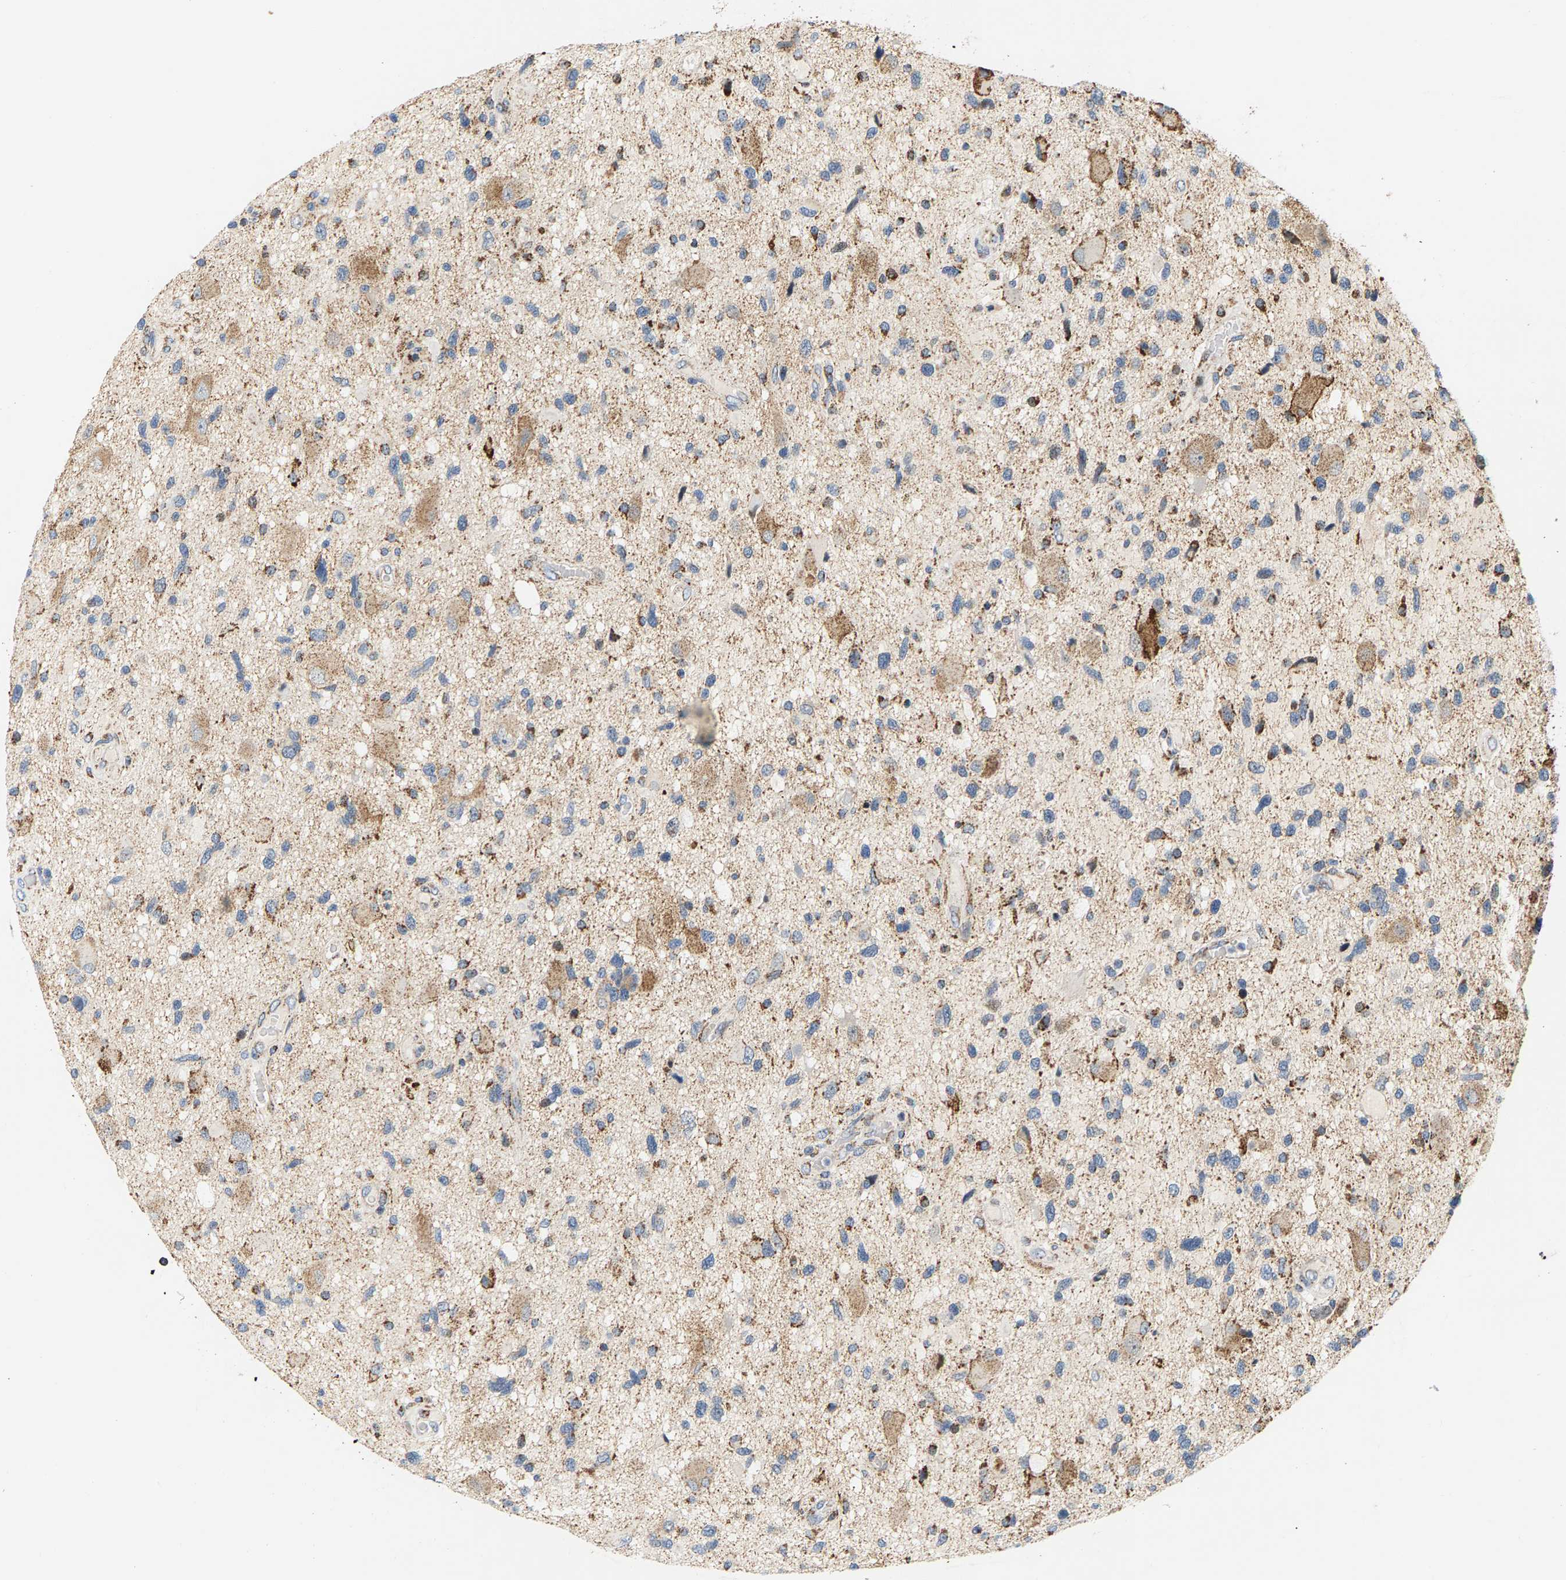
{"staining": {"intensity": "moderate", "quantity": "25%-75%", "location": "cytoplasmic/membranous"}, "tissue": "glioma", "cell_type": "Tumor cells", "image_type": "cancer", "snomed": [{"axis": "morphology", "description": "Glioma, malignant, High grade"}, {"axis": "topography", "description": "Brain"}], "caption": "A histopathology image of malignant glioma (high-grade) stained for a protein reveals moderate cytoplasmic/membranous brown staining in tumor cells.", "gene": "PDE1A", "patient": {"sex": "male", "age": 33}}